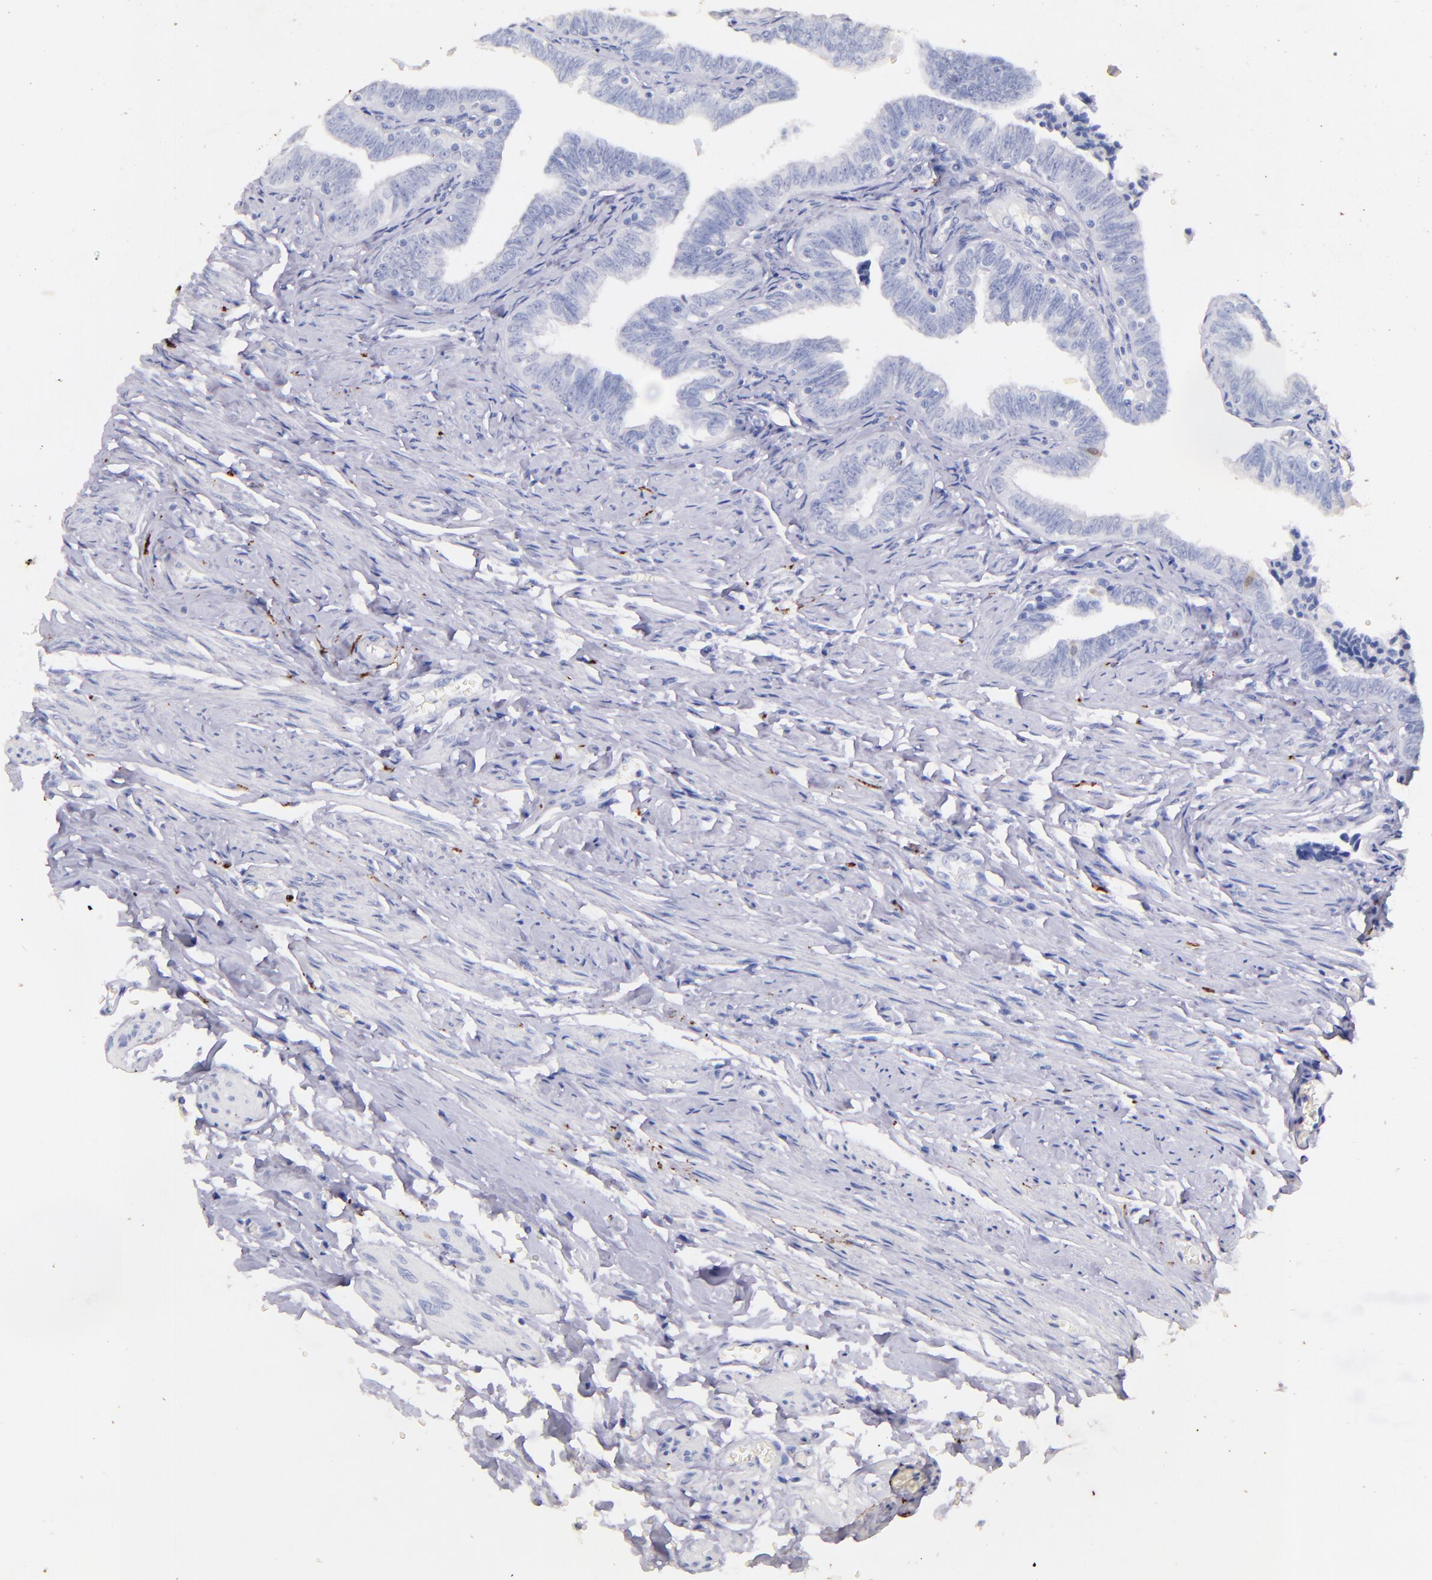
{"staining": {"intensity": "negative", "quantity": "none", "location": "none"}, "tissue": "fallopian tube", "cell_type": "Glandular cells", "image_type": "normal", "snomed": [{"axis": "morphology", "description": "Normal tissue, NOS"}, {"axis": "topography", "description": "Fallopian tube"}, {"axis": "topography", "description": "Ovary"}], "caption": "IHC photomicrograph of normal fallopian tube stained for a protein (brown), which exhibits no positivity in glandular cells. (DAB (3,3'-diaminobenzidine) IHC, high magnification).", "gene": "UCHL1", "patient": {"sex": "female", "age": 69}}